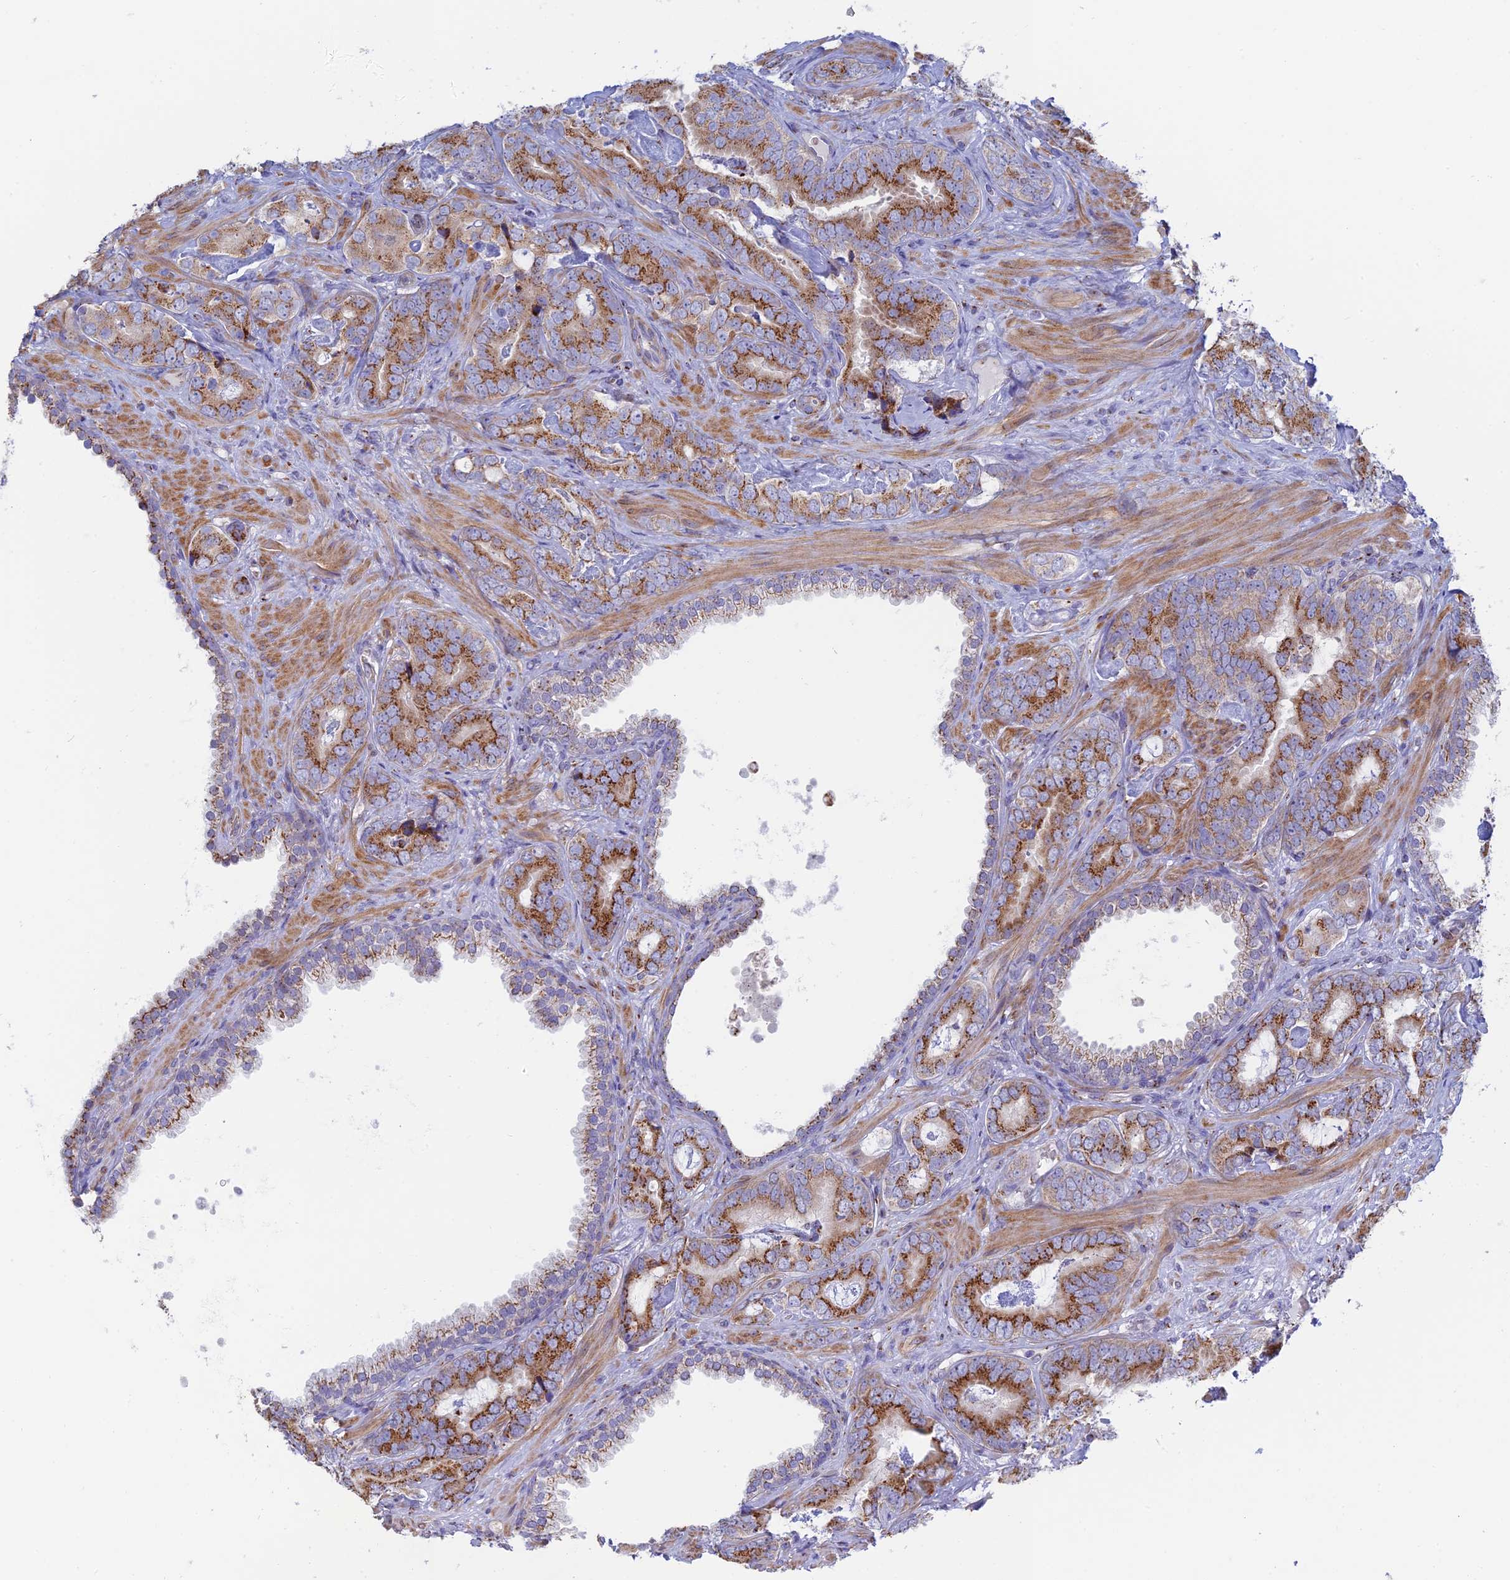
{"staining": {"intensity": "strong", "quantity": ">75%", "location": "cytoplasmic/membranous"}, "tissue": "prostate cancer", "cell_type": "Tumor cells", "image_type": "cancer", "snomed": [{"axis": "morphology", "description": "Adenocarcinoma, High grade"}, {"axis": "topography", "description": "Prostate"}], "caption": "Tumor cells show strong cytoplasmic/membranous expression in approximately >75% of cells in prostate adenocarcinoma (high-grade).", "gene": "HS2ST1", "patient": {"sex": "male", "age": 71}}